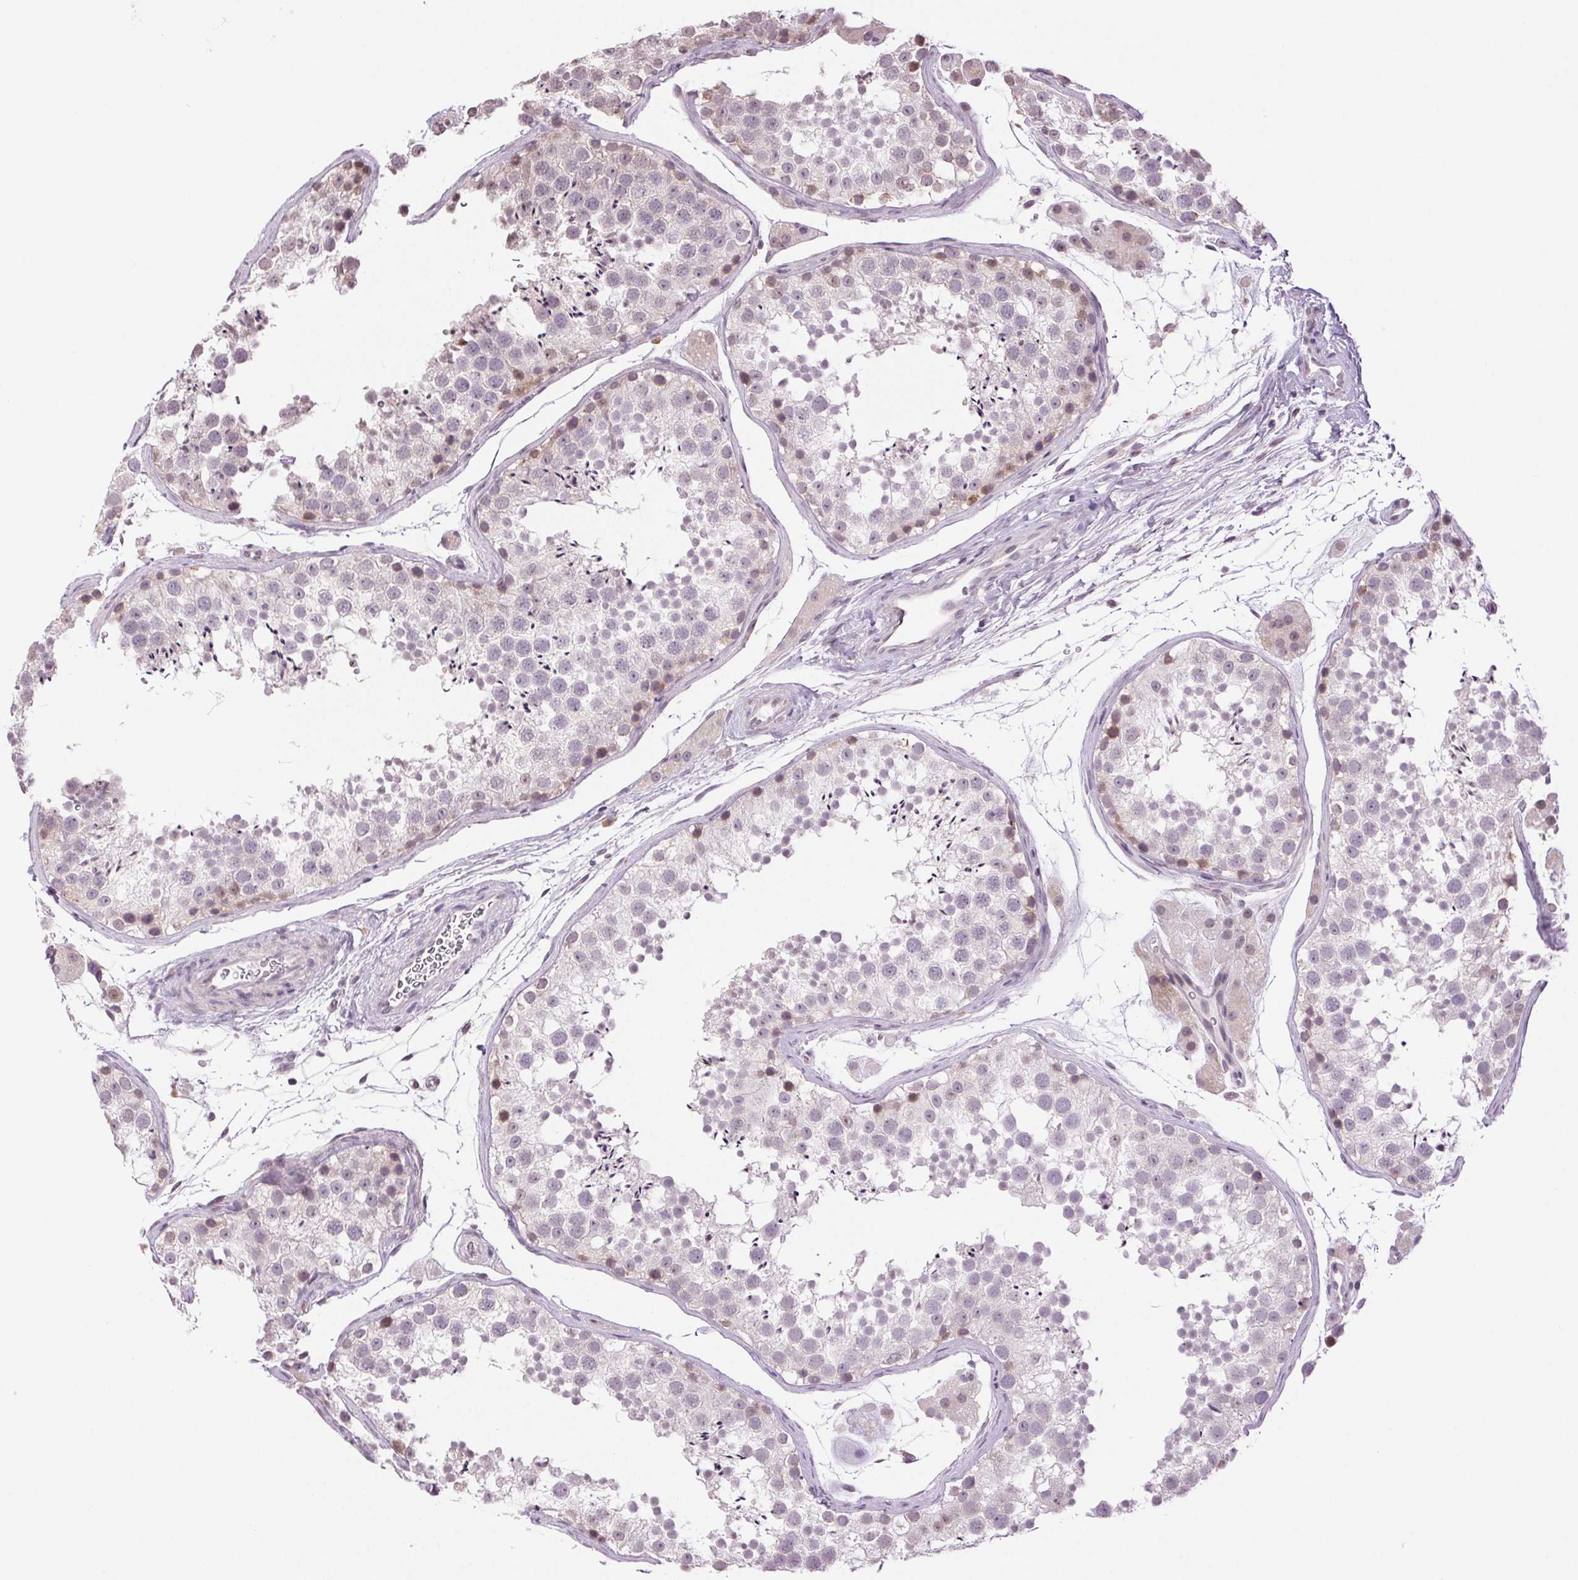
{"staining": {"intensity": "weak", "quantity": "<25%", "location": "nuclear"}, "tissue": "testis", "cell_type": "Cells in seminiferous ducts", "image_type": "normal", "snomed": [{"axis": "morphology", "description": "Normal tissue, NOS"}, {"axis": "topography", "description": "Testis"}], "caption": "IHC histopathology image of normal testis stained for a protein (brown), which reveals no positivity in cells in seminiferous ducts.", "gene": "TNNT3", "patient": {"sex": "male", "age": 41}}